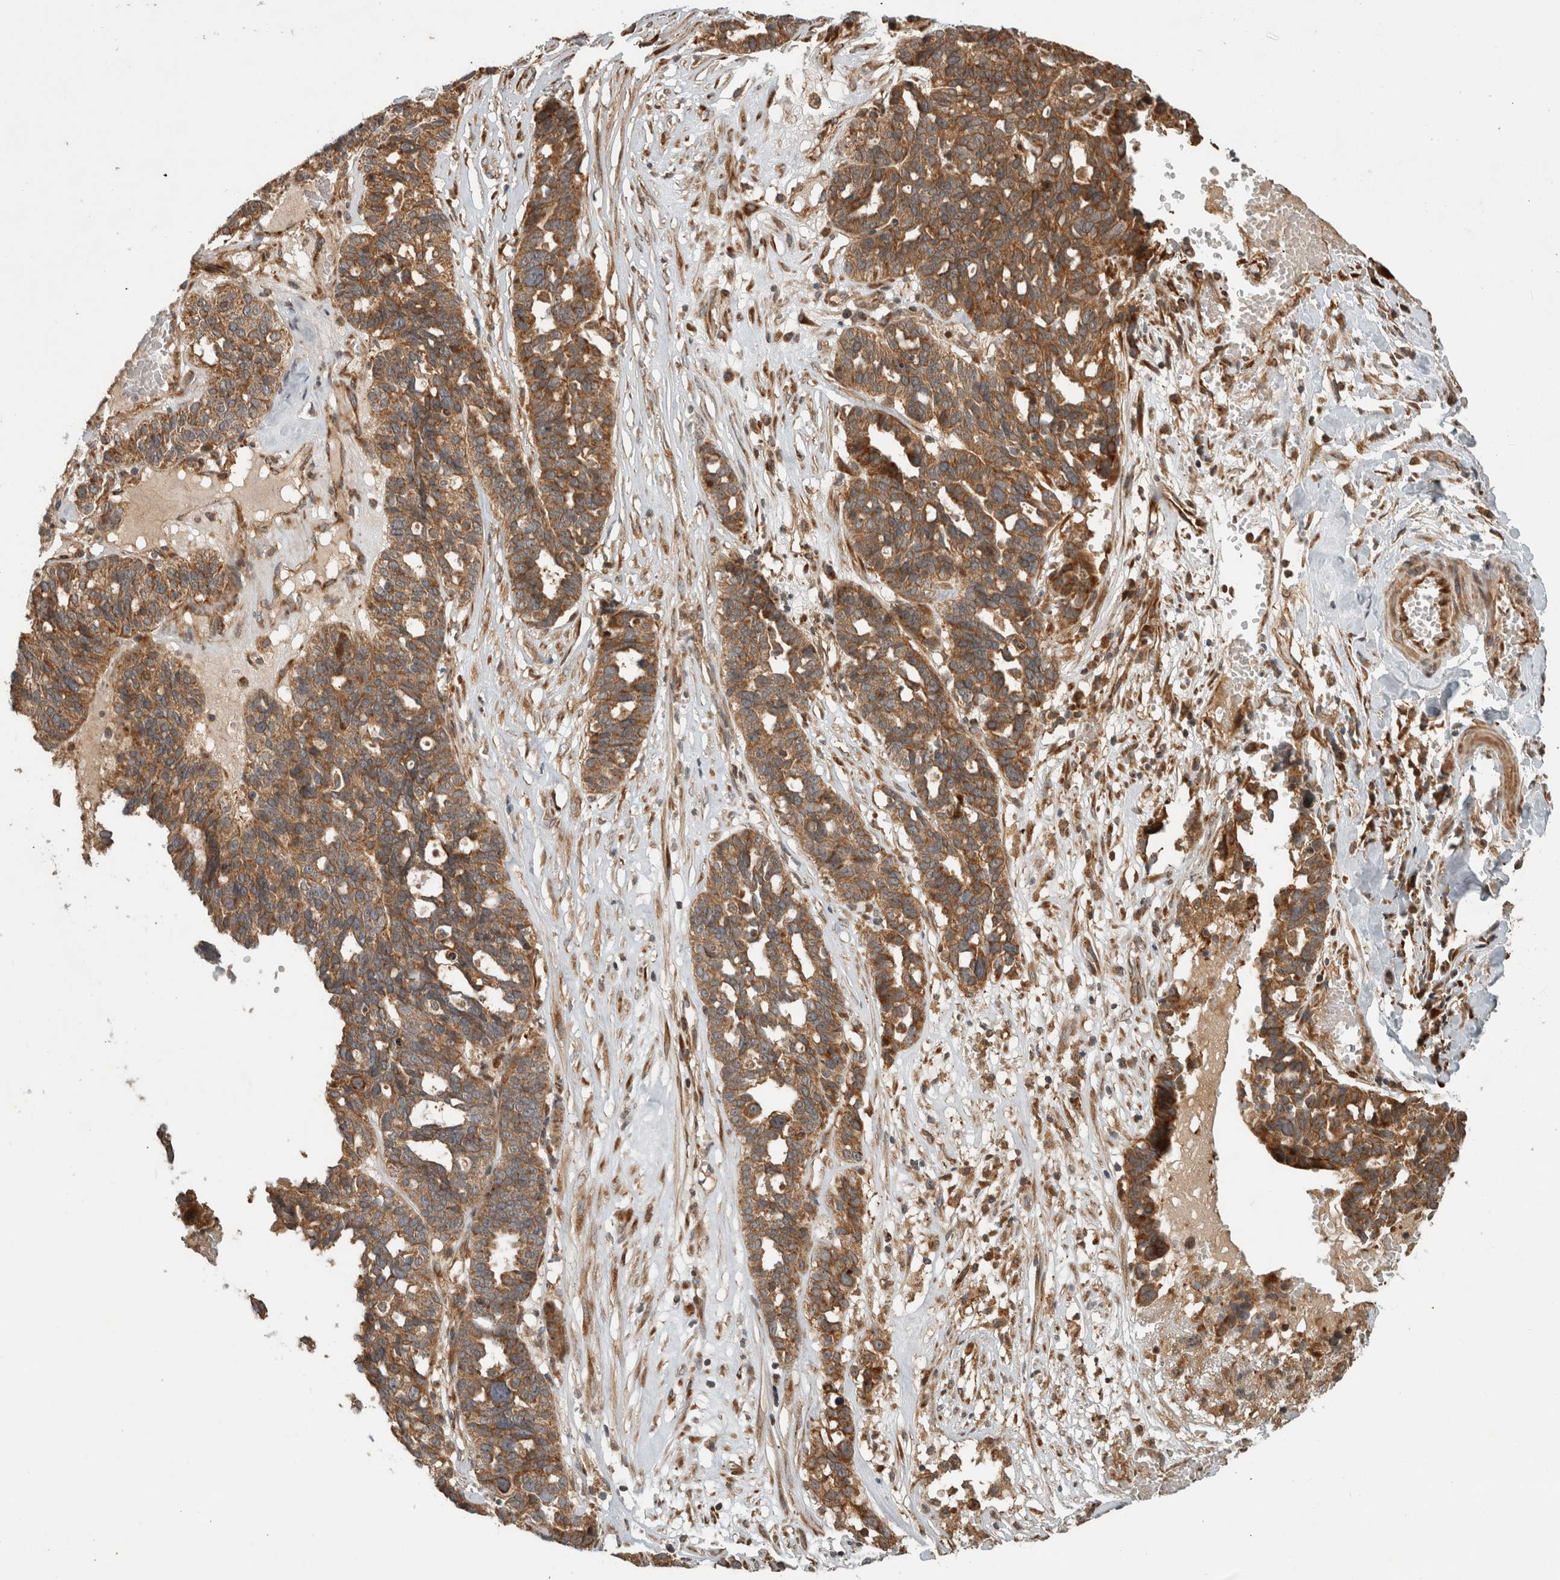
{"staining": {"intensity": "strong", "quantity": ">75%", "location": "cytoplasmic/membranous"}, "tissue": "ovarian cancer", "cell_type": "Tumor cells", "image_type": "cancer", "snomed": [{"axis": "morphology", "description": "Cystadenocarcinoma, serous, NOS"}, {"axis": "topography", "description": "Ovary"}], "caption": "Protein analysis of ovarian cancer (serous cystadenocarcinoma) tissue displays strong cytoplasmic/membranous staining in approximately >75% of tumor cells.", "gene": "TUBD1", "patient": {"sex": "female", "age": 59}}